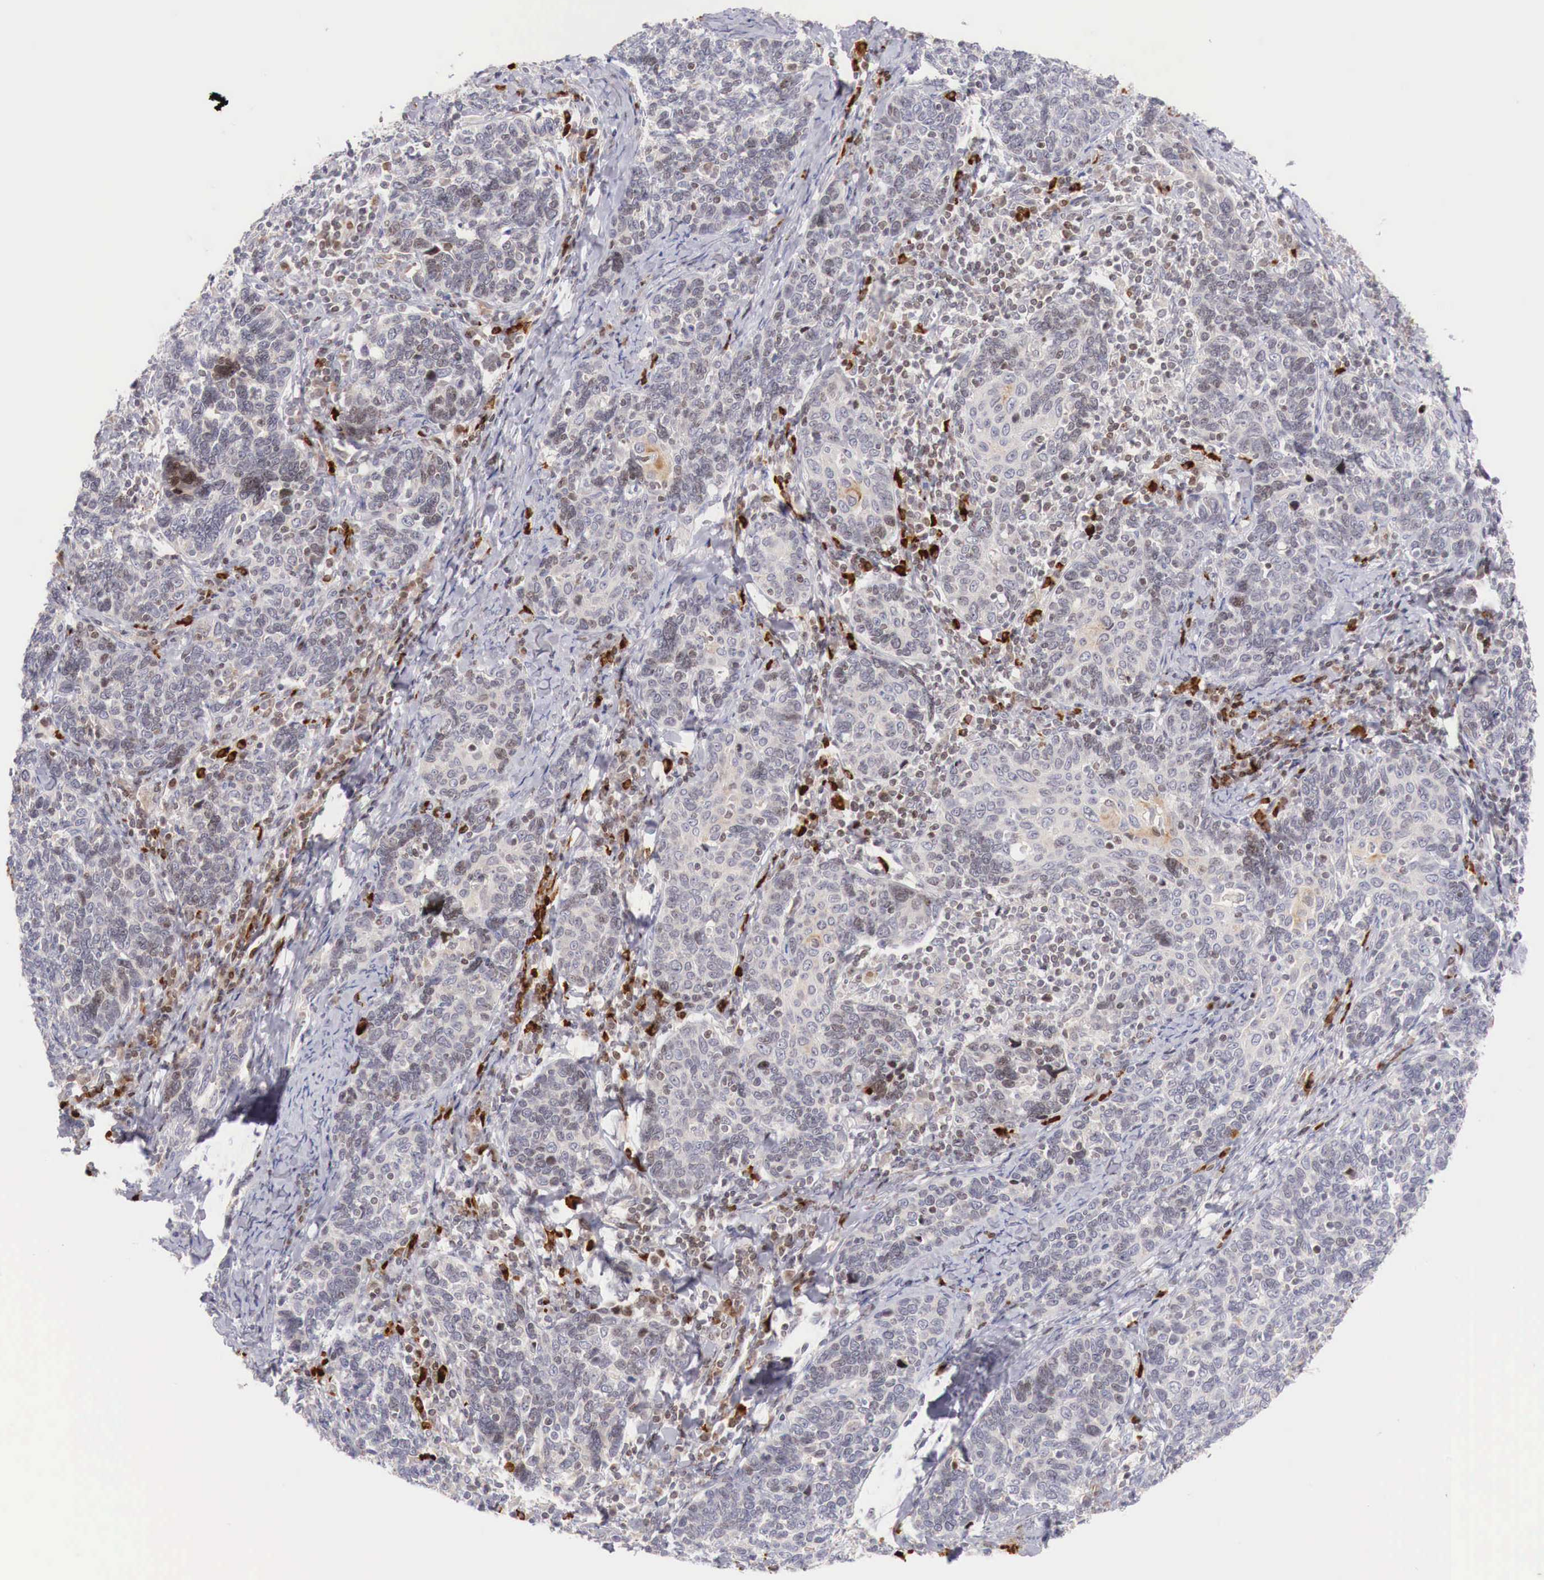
{"staining": {"intensity": "weak", "quantity": "<25%", "location": "nuclear"}, "tissue": "cervical cancer", "cell_type": "Tumor cells", "image_type": "cancer", "snomed": [{"axis": "morphology", "description": "Squamous cell carcinoma, NOS"}, {"axis": "topography", "description": "Cervix"}], "caption": "Tumor cells are negative for protein expression in human cervical cancer (squamous cell carcinoma).", "gene": "CLCN5", "patient": {"sex": "female", "age": 41}}